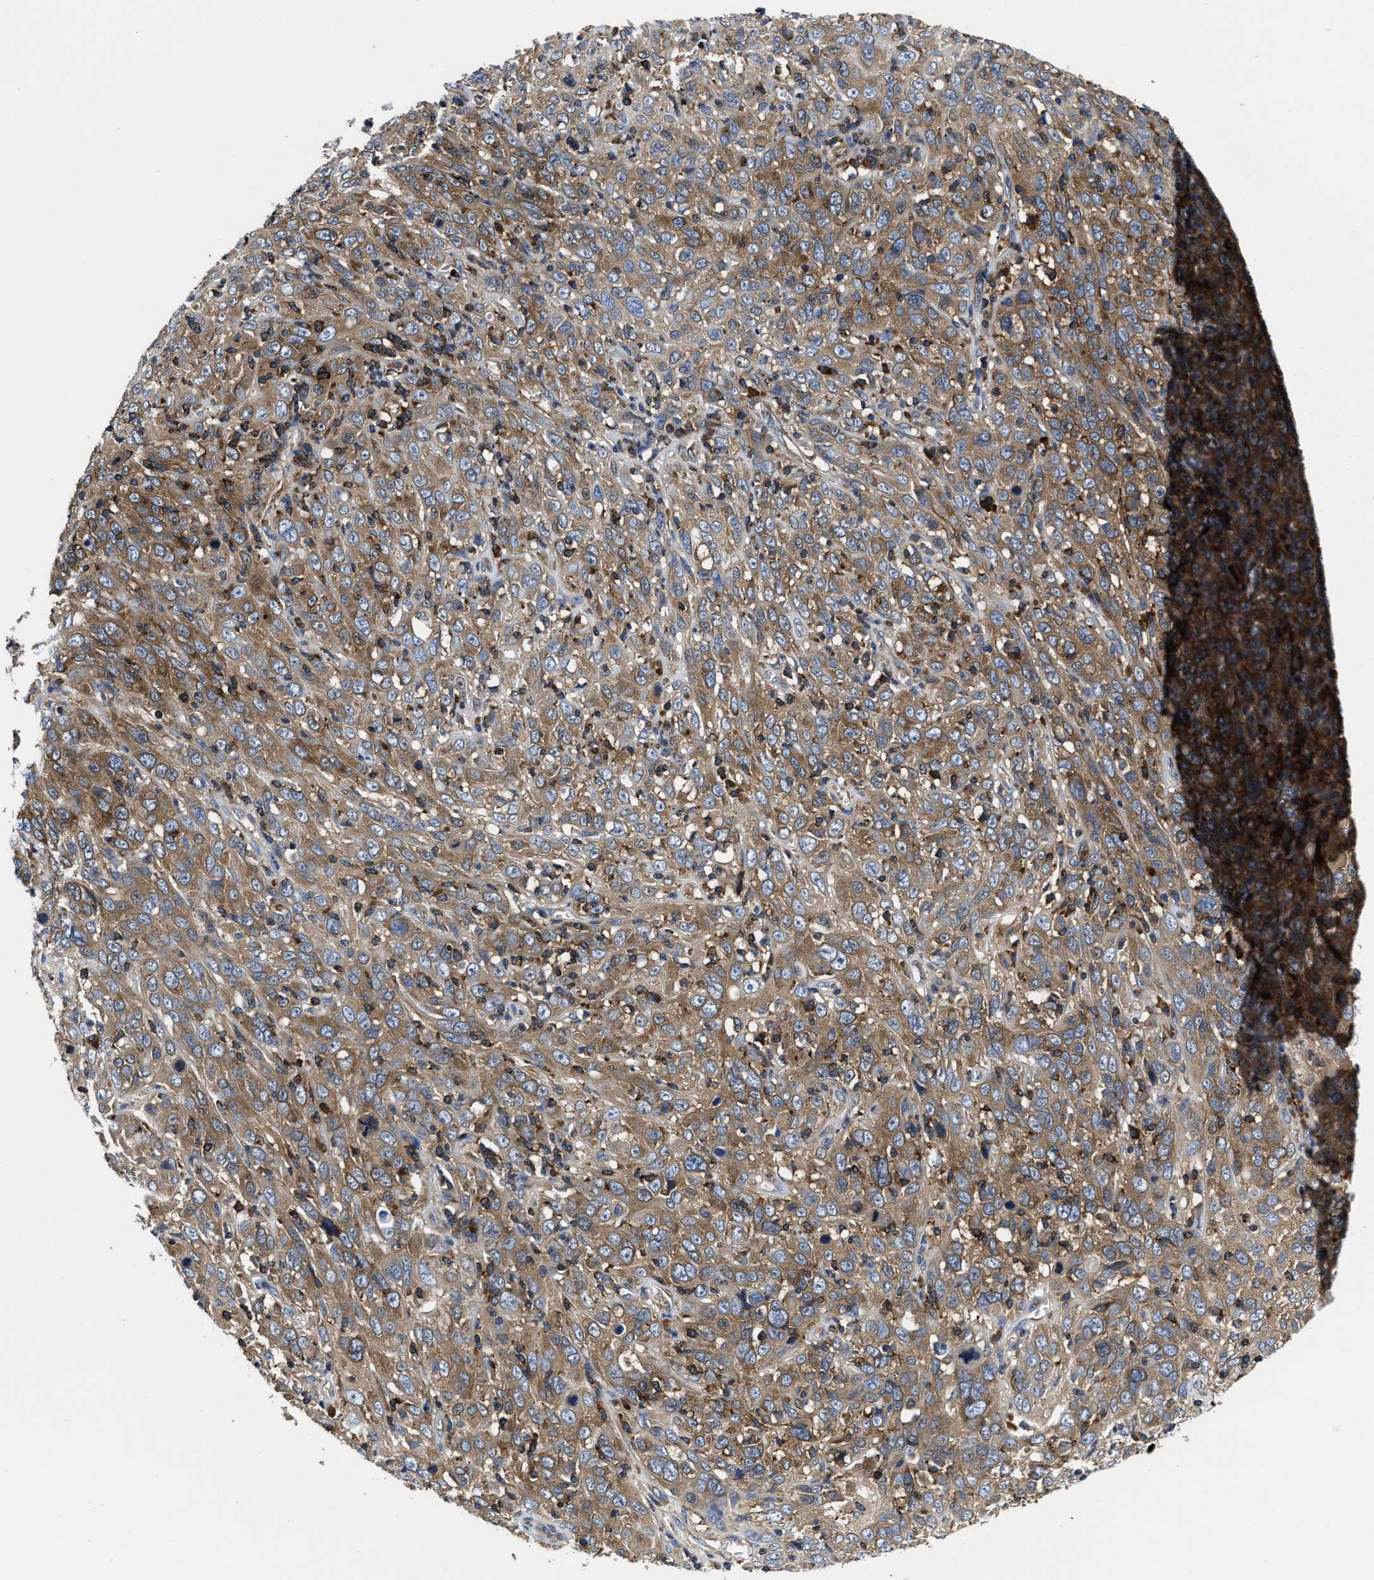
{"staining": {"intensity": "moderate", "quantity": ">75%", "location": "cytoplasmic/membranous"}, "tissue": "cervical cancer", "cell_type": "Tumor cells", "image_type": "cancer", "snomed": [{"axis": "morphology", "description": "Squamous cell carcinoma, NOS"}, {"axis": "topography", "description": "Cervix"}], "caption": "There is medium levels of moderate cytoplasmic/membranous staining in tumor cells of squamous cell carcinoma (cervical), as demonstrated by immunohistochemical staining (brown color).", "gene": "YARS1", "patient": {"sex": "female", "age": 46}}